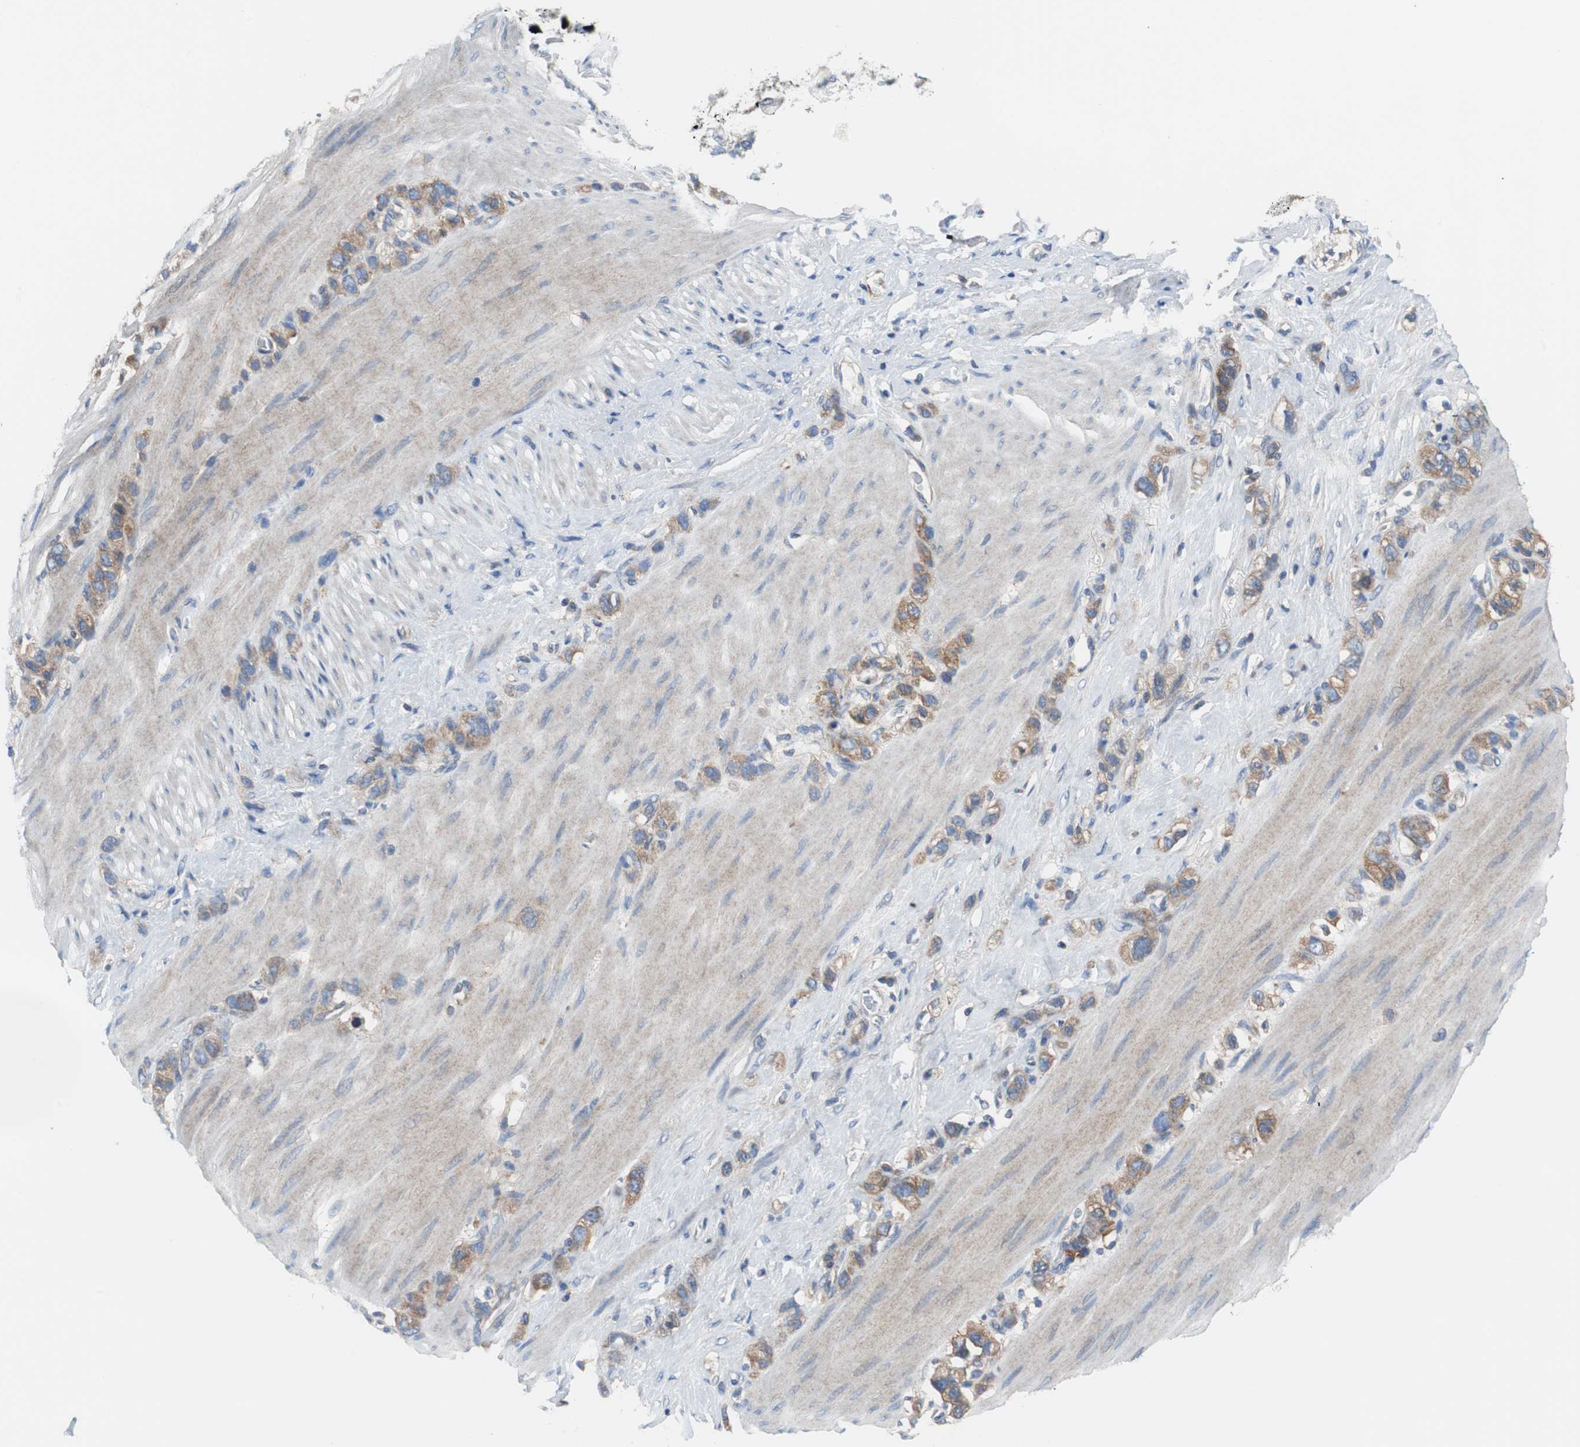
{"staining": {"intensity": "weak", "quantity": ">75%", "location": "cytoplasmic/membranous"}, "tissue": "stomach cancer", "cell_type": "Tumor cells", "image_type": "cancer", "snomed": [{"axis": "morphology", "description": "Normal tissue, NOS"}, {"axis": "morphology", "description": "Adenocarcinoma, NOS"}, {"axis": "morphology", "description": "Adenocarcinoma, High grade"}, {"axis": "topography", "description": "Stomach, upper"}, {"axis": "topography", "description": "Stomach"}], "caption": "Stomach adenocarcinoma stained for a protein (brown) demonstrates weak cytoplasmic/membranous positive staining in approximately >75% of tumor cells.", "gene": "BRAF", "patient": {"sex": "female", "age": 65}}